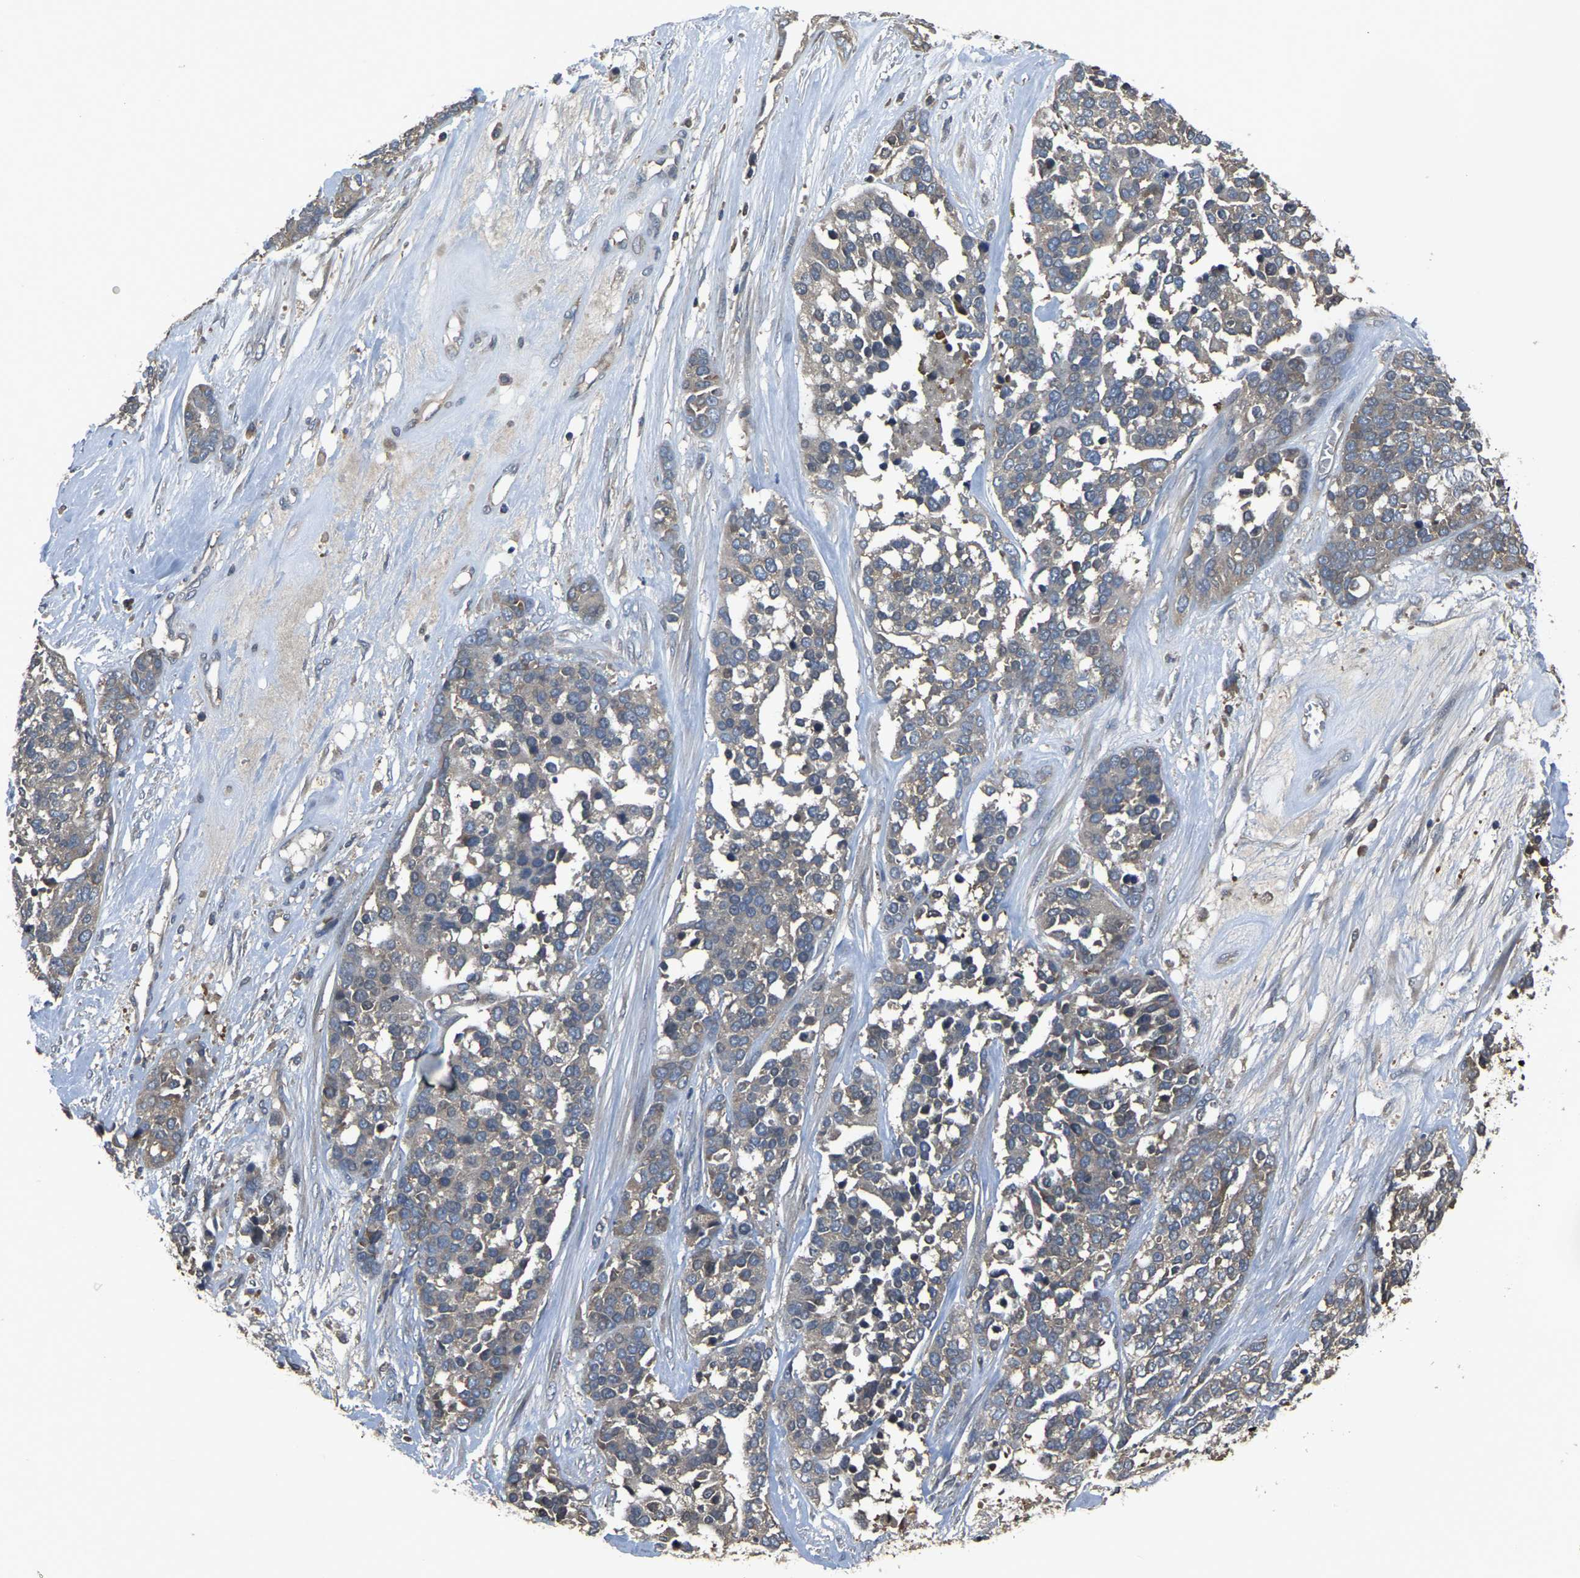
{"staining": {"intensity": "weak", "quantity": ">75%", "location": "cytoplasmic/membranous"}, "tissue": "ovarian cancer", "cell_type": "Tumor cells", "image_type": "cancer", "snomed": [{"axis": "morphology", "description": "Cystadenocarcinoma, serous, NOS"}, {"axis": "topography", "description": "Ovary"}], "caption": "Ovarian cancer tissue shows weak cytoplasmic/membranous positivity in approximately >75% of tumor cells, visualized by immunohistochemistry. The protein is stained brown, and the nuclei are stained in blue (DAB IHC with brightfield microscopy, high magnification).", "gene": "AIMP1", "patient": {"sex": "female", "age": 44}}